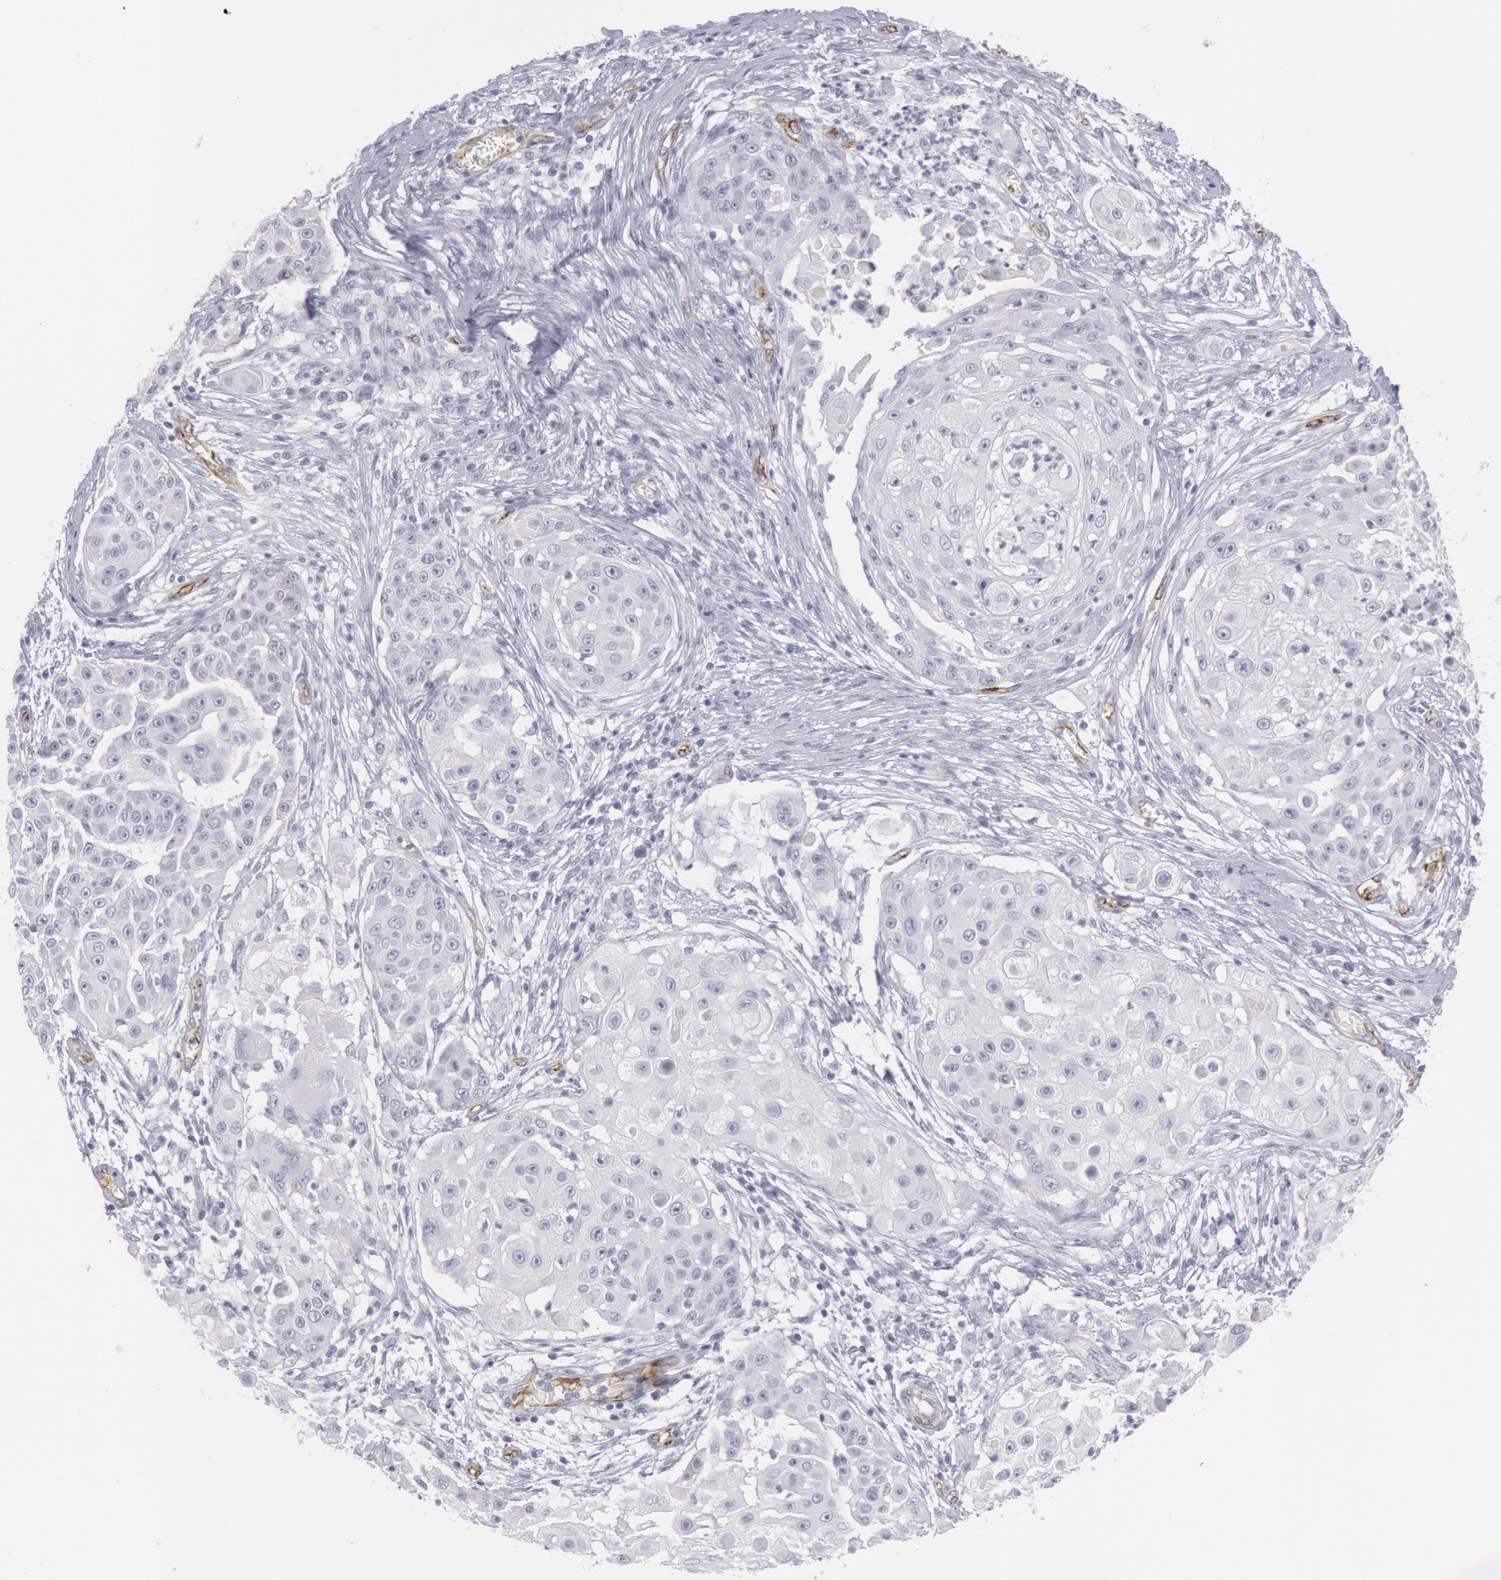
{"staining": {"intensity": "negative", "quantity": "none", "location": "none"}, "tissue": "skin cancer", "cell_type": "Tumor cells", "image_type": "cancer", "snomed": [{"axis": "morphology", "description": "Squamous cell carcinoma, NOS"}, {"axis": "topography", "description": "Skin"}], "caption": "High power microscopy histopathology image of an immunohistochemistry (IHC) image of skin squamous cell carcinoma, revealing no significant staining in tumor cells. (DAB (3,3'-diaminobenzidine) IHC, high magnification).", "gene": "CDH13", "patient": {"sex": "female", "age": 57}}